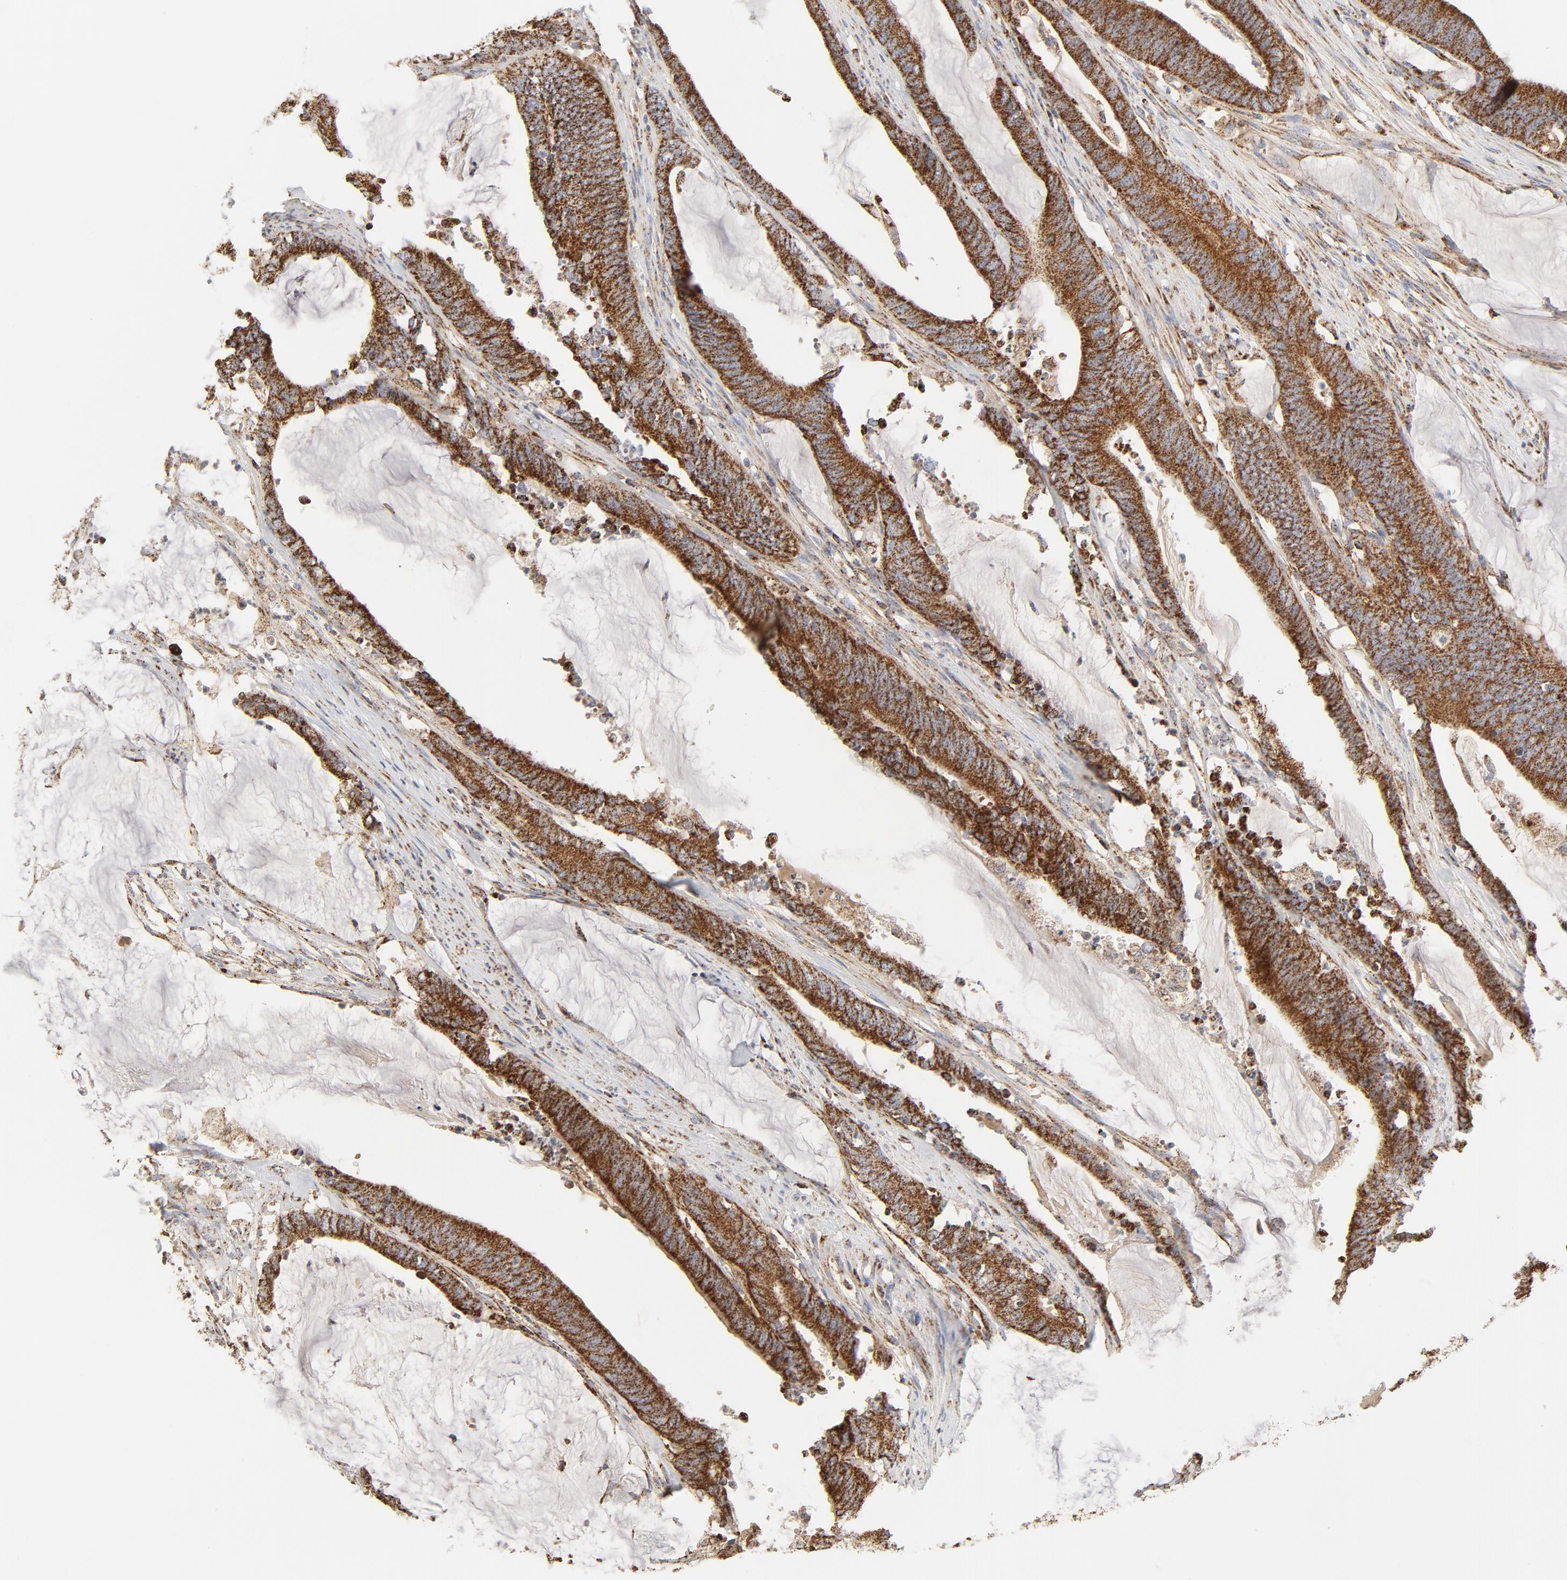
{"staining": {"intensity": "strong", "quantity": ">75%", "location": "cytoplasmic/membranous"}, "tissue": "colorectal cancer", "cell_type": "Tumor cells", "image_type": "cancer", "snomed": [{"axis": "morphology", "description": "Adenocarcinoma, NOS"}, {"axis": "topography", "description": "Rectum"}], "caption": "High-magnification brightfield microscopy of colorectal adenocarcinoma stained with DAB (3,3'-diaminobenzidine) (brown) and counterstained with hematoxylin (blue). tumor cells exhibit strong cytoplasmic/membranous staining is seen in approximately>75% of cells.", "gene": "PCNX4", "patient": {"sex": "female", "age": 66}}